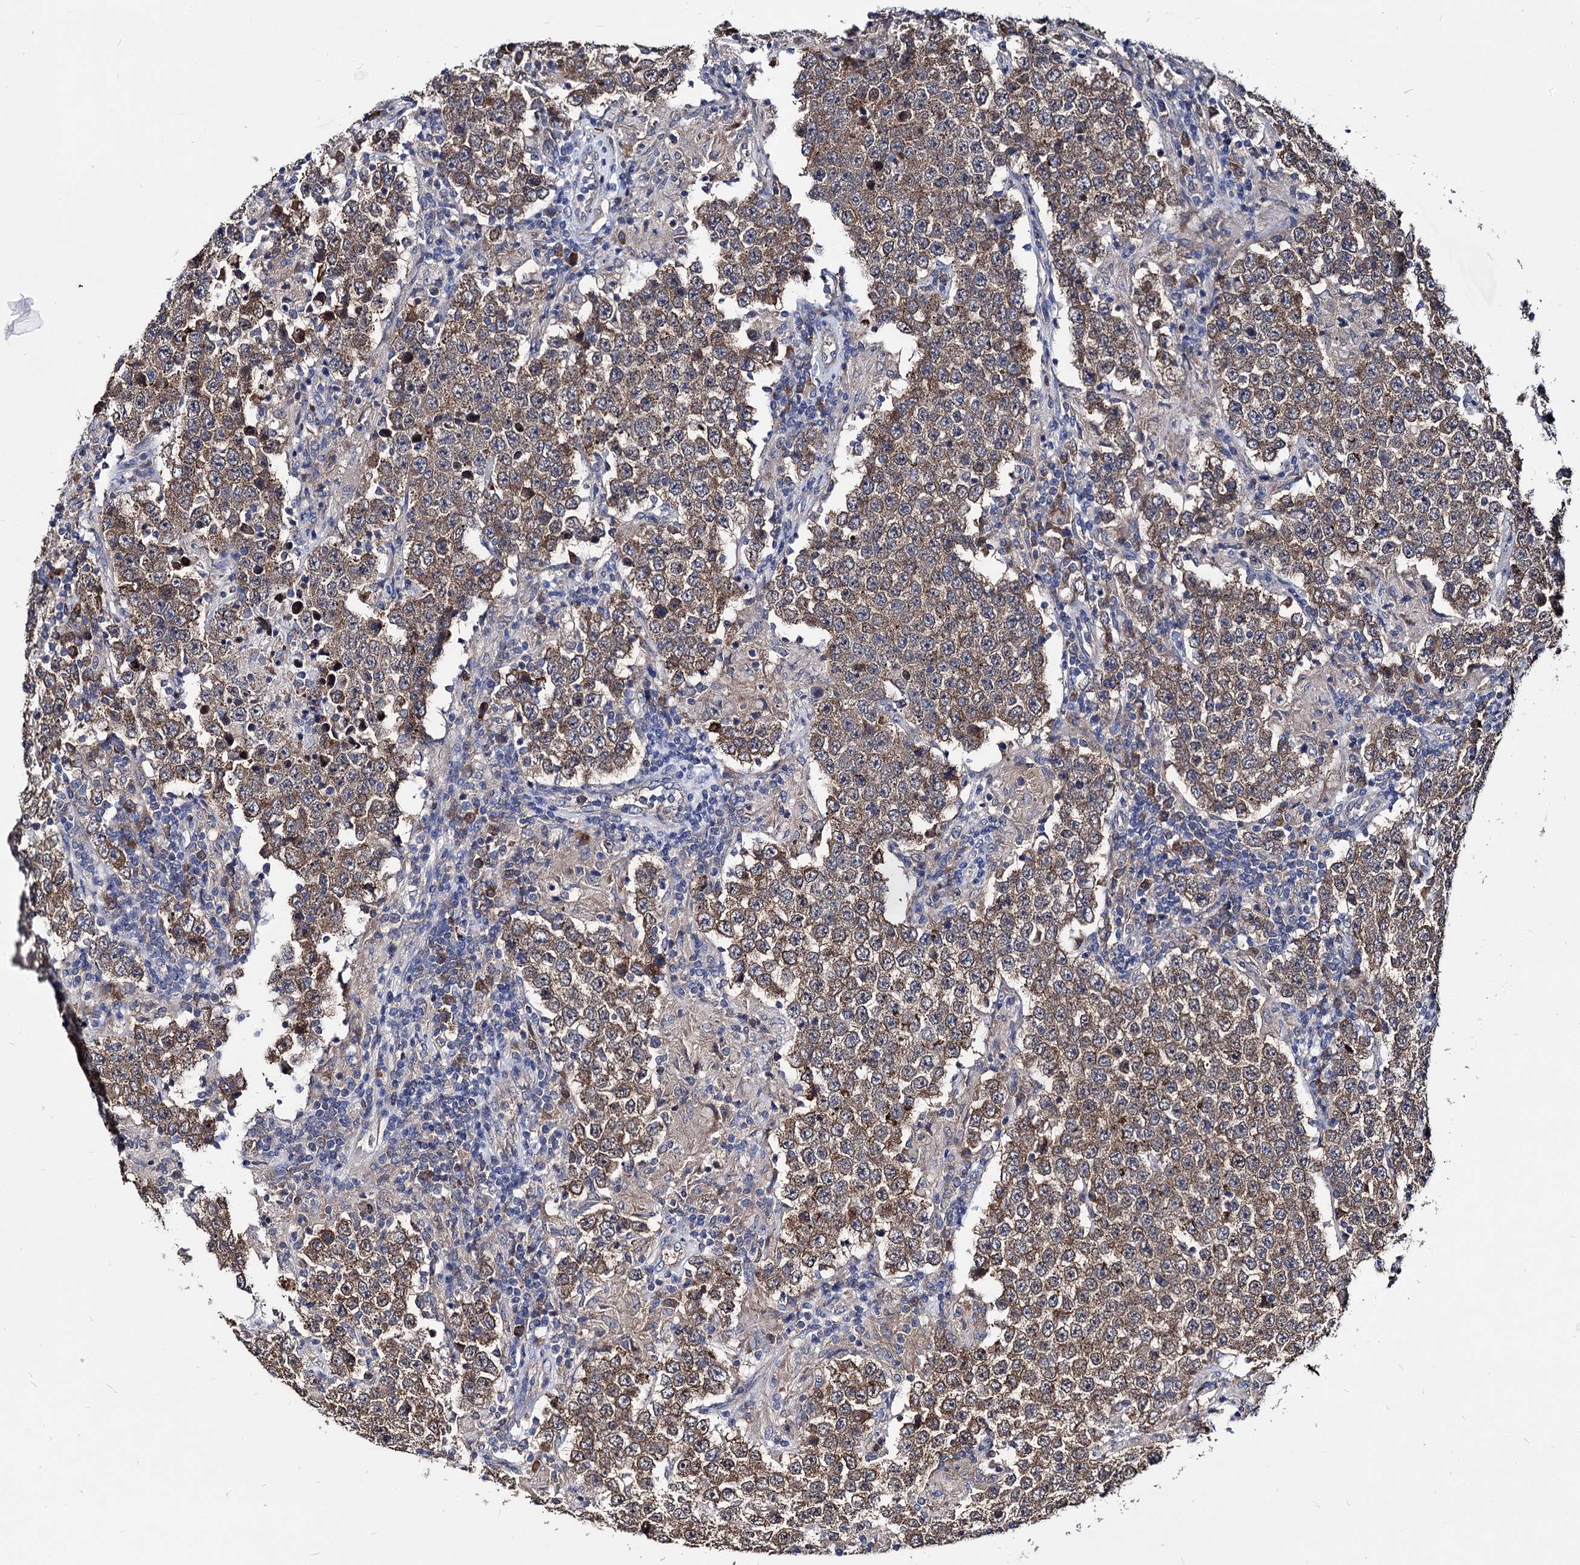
{"staining": {"intensity": "moderate", "quantity": ">75%", "location": "cytoplasmic/membranous"}, "tissue": "testis cancer", "cell_type": "Tumor cells", "image_type": "cancer", "snomed": [{"axis": "morphology", "description": "Normal tissue, NOS"}, {"axis": "morphology", "description": "Urothelial carcinoma, High grade"}, {"axis": "morphology", "description": "Seminoma, NOS"}, {"axis": "morphology", "description": "Carcinoma, Embryonal, NOS"}, {"axis": "topography", "description": "Urinary bladder"}, {"axis": "topography", "description": "Testis"}], "caption": "Brown immunohistochemical staining in testis urothelial carcinoma (high-grade) demonstrates moderate cytoplasmic/membranous positivity in approximately >75% of tumor cells.", "gene": "NME1", "patient": {"sex": "male", "age": 41}}